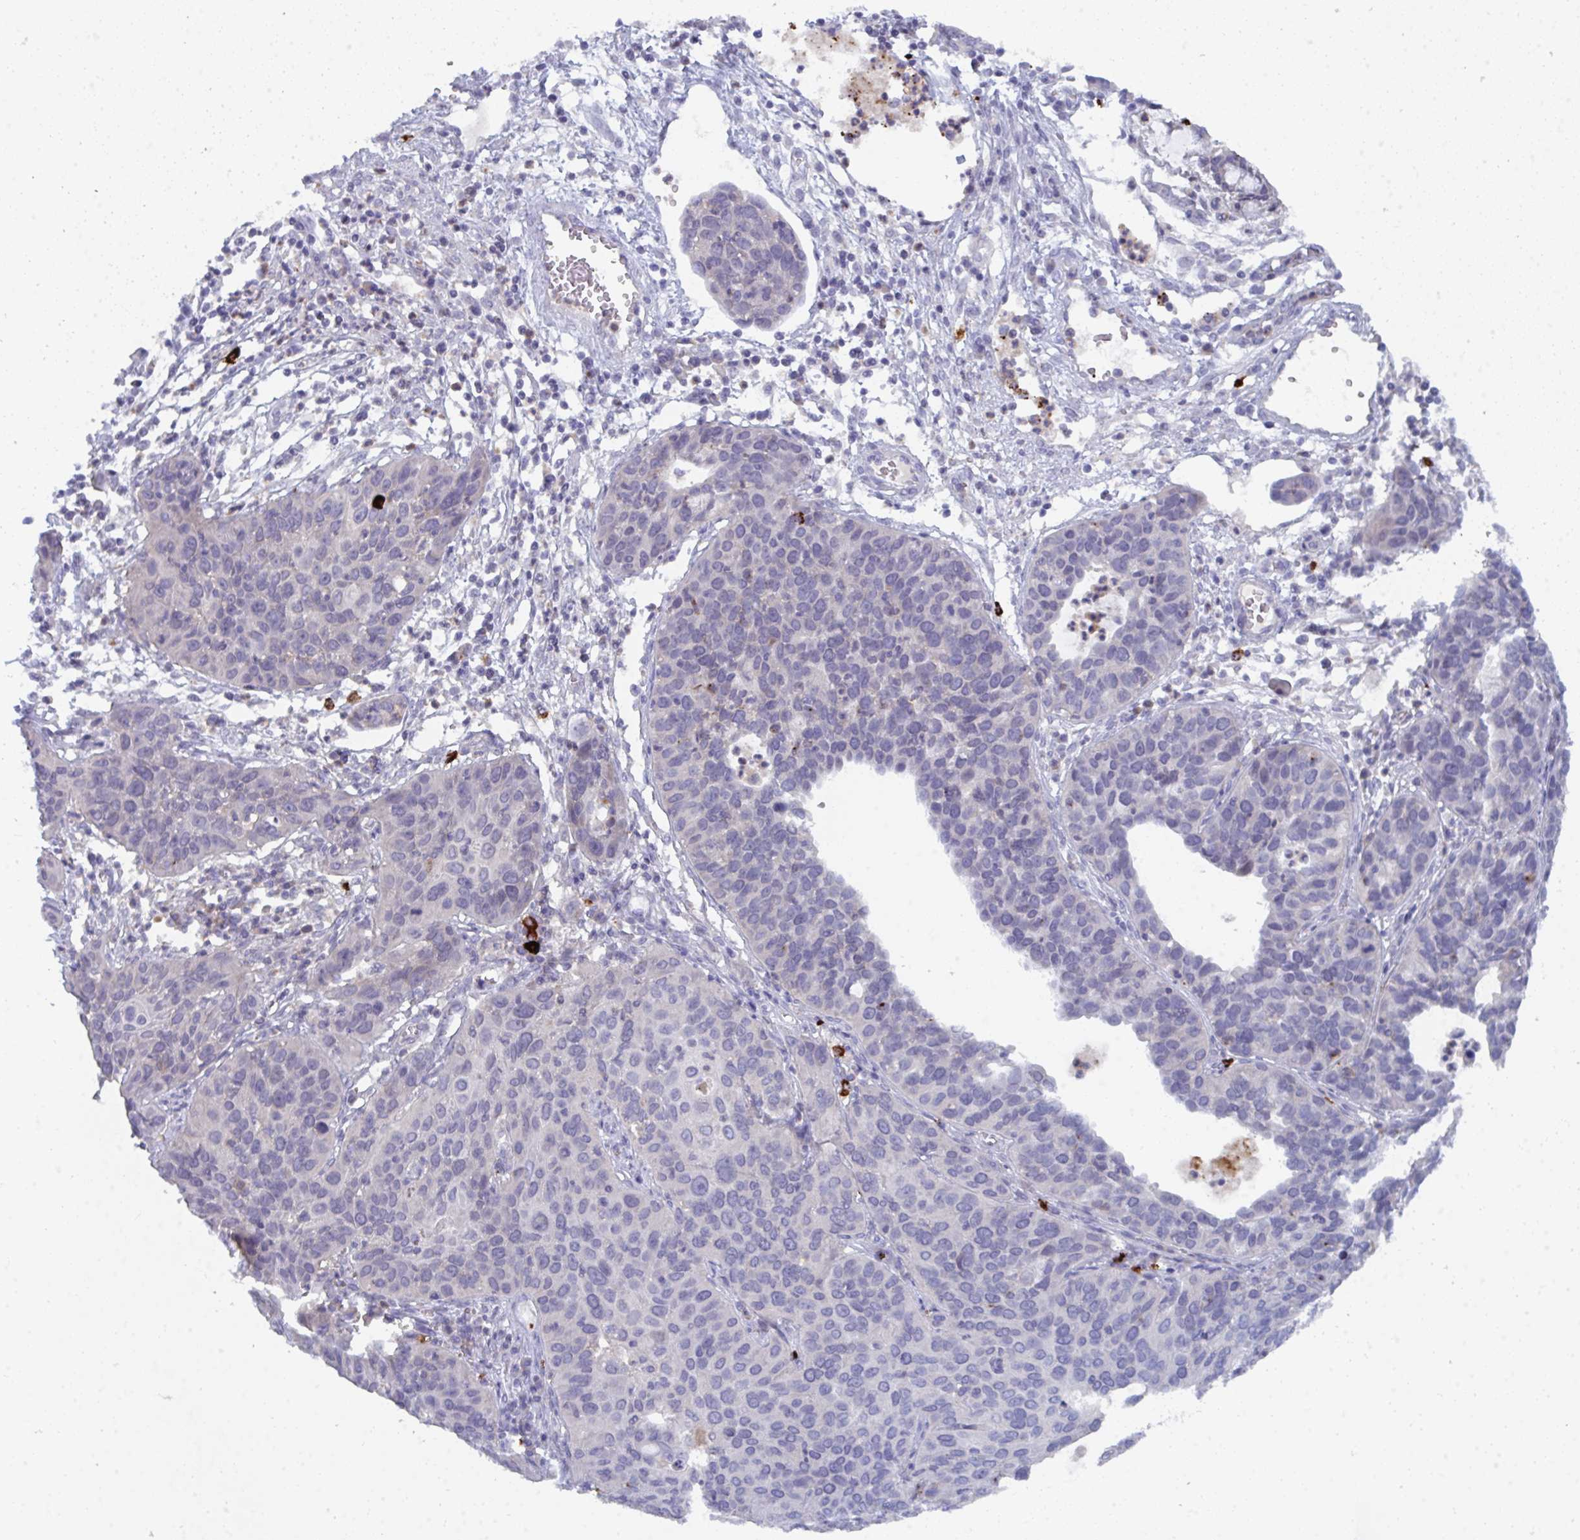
{"staining": {"intensity": "negative", "quantity": "none", "location": "none"}, "tissue": "cervical cancer", "cell_type": "Tumor cells", "image_type": "cancer", "snomed": [{"axis": "morphology", "description": "Squamous cell carcinoma, NOS"}, {"axis": "topography", "description": "Cervix"}], "caption": "Cervical cancer stained for a protein using immunohistochemistry reveals no expression tumor cells.", "gene": "KCNK5", "patient": {"sex": "female", "age": 36}}